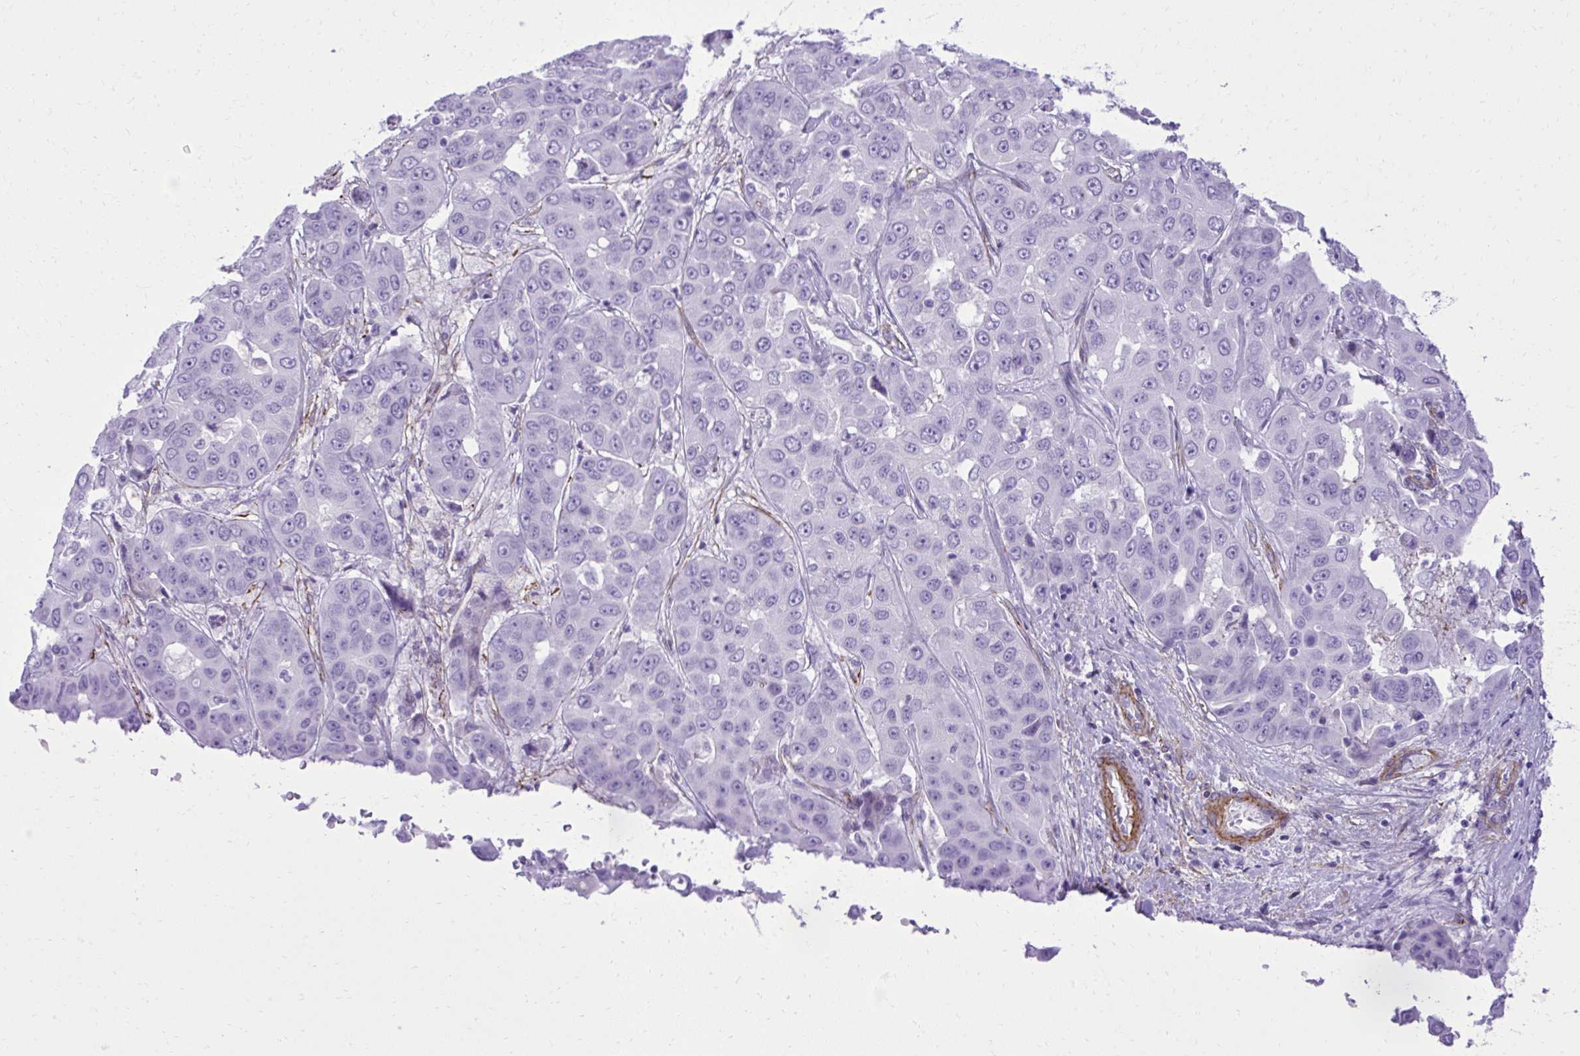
{"staining": {"intensity": "negative", "quantity": "none", "location": "none"}, "tissue": "liver cancer", "cell_type": "Tumor cells", "image_type": "cancer", "snomed": [{"axis": "morphology", "description": "Cholangiocarcinoma"}, {"axis": "topography", "description": "Liver"}], "caption": "IHC photomicrograph of neoplastic tissue: human cholangiocarcinoma (liver) stained with DAB reveals no significant protein expression in tumor cells.", "gene": "PITPNM3", "patient": {"sex": "female", "age": 52}}